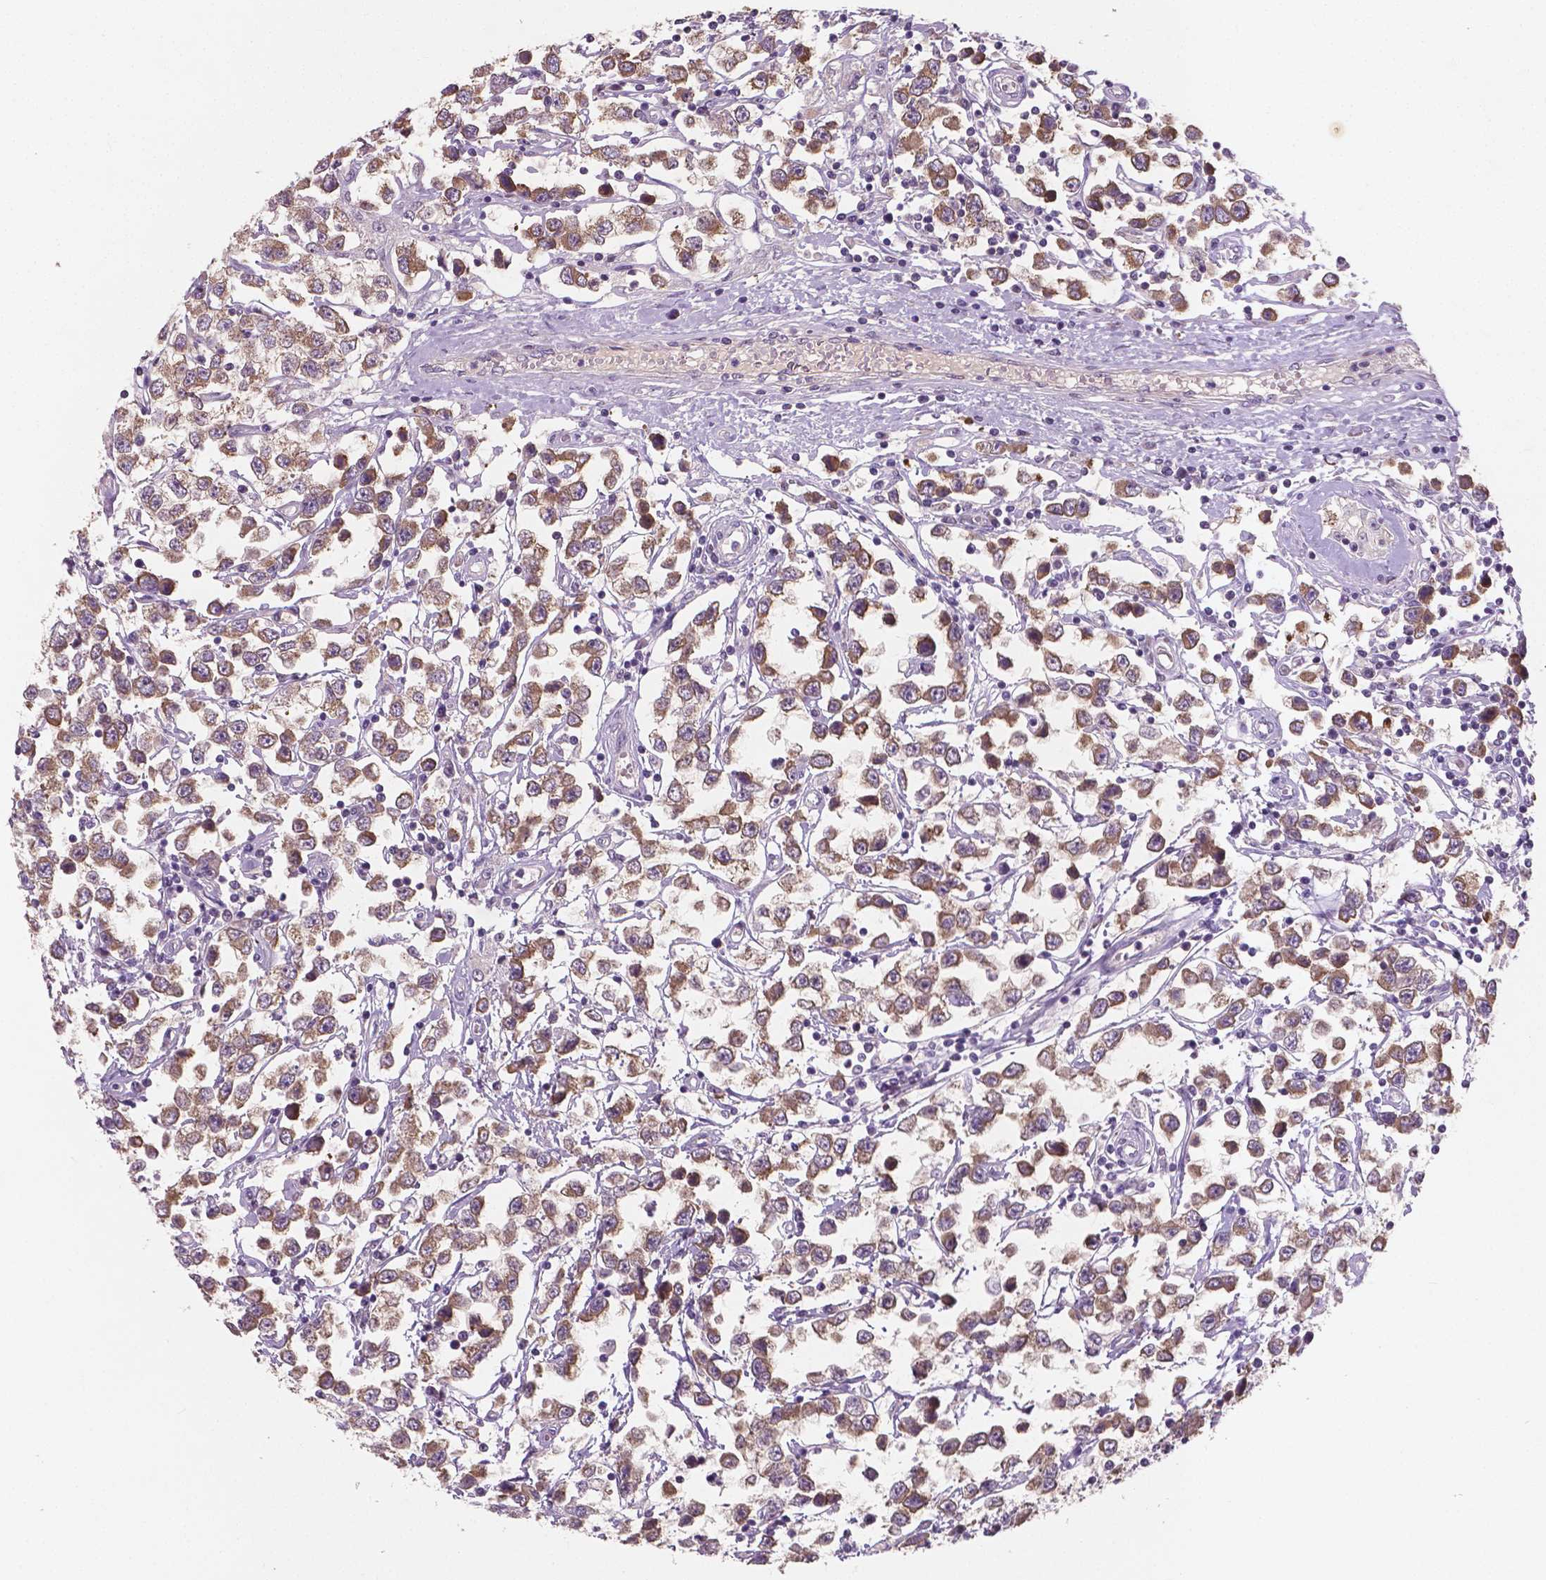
{"staining": {"intensity": "moderate", "quantity": ">75%", "location": "cytoplasmic/membranous"}, "tissue": "testis cancer", "cell_type": "Tumor cells", "image_type": "cancer", "snomed": [{"axis": "morphology", "description": "Seminoma, NOS"}, {"axis": "topography", "description": "Testis"}], "caption": "High-magnification brightfield microscopy of testis seminoma stained with DAB (brown) and counterstained with hematoxylin (blue). tumor cells exhibit moderate cytoplasmic/membranous expression is present in about>75% of cells.", "gene": "LSM14B", "patient": {"sex": "male", "age": 34}}